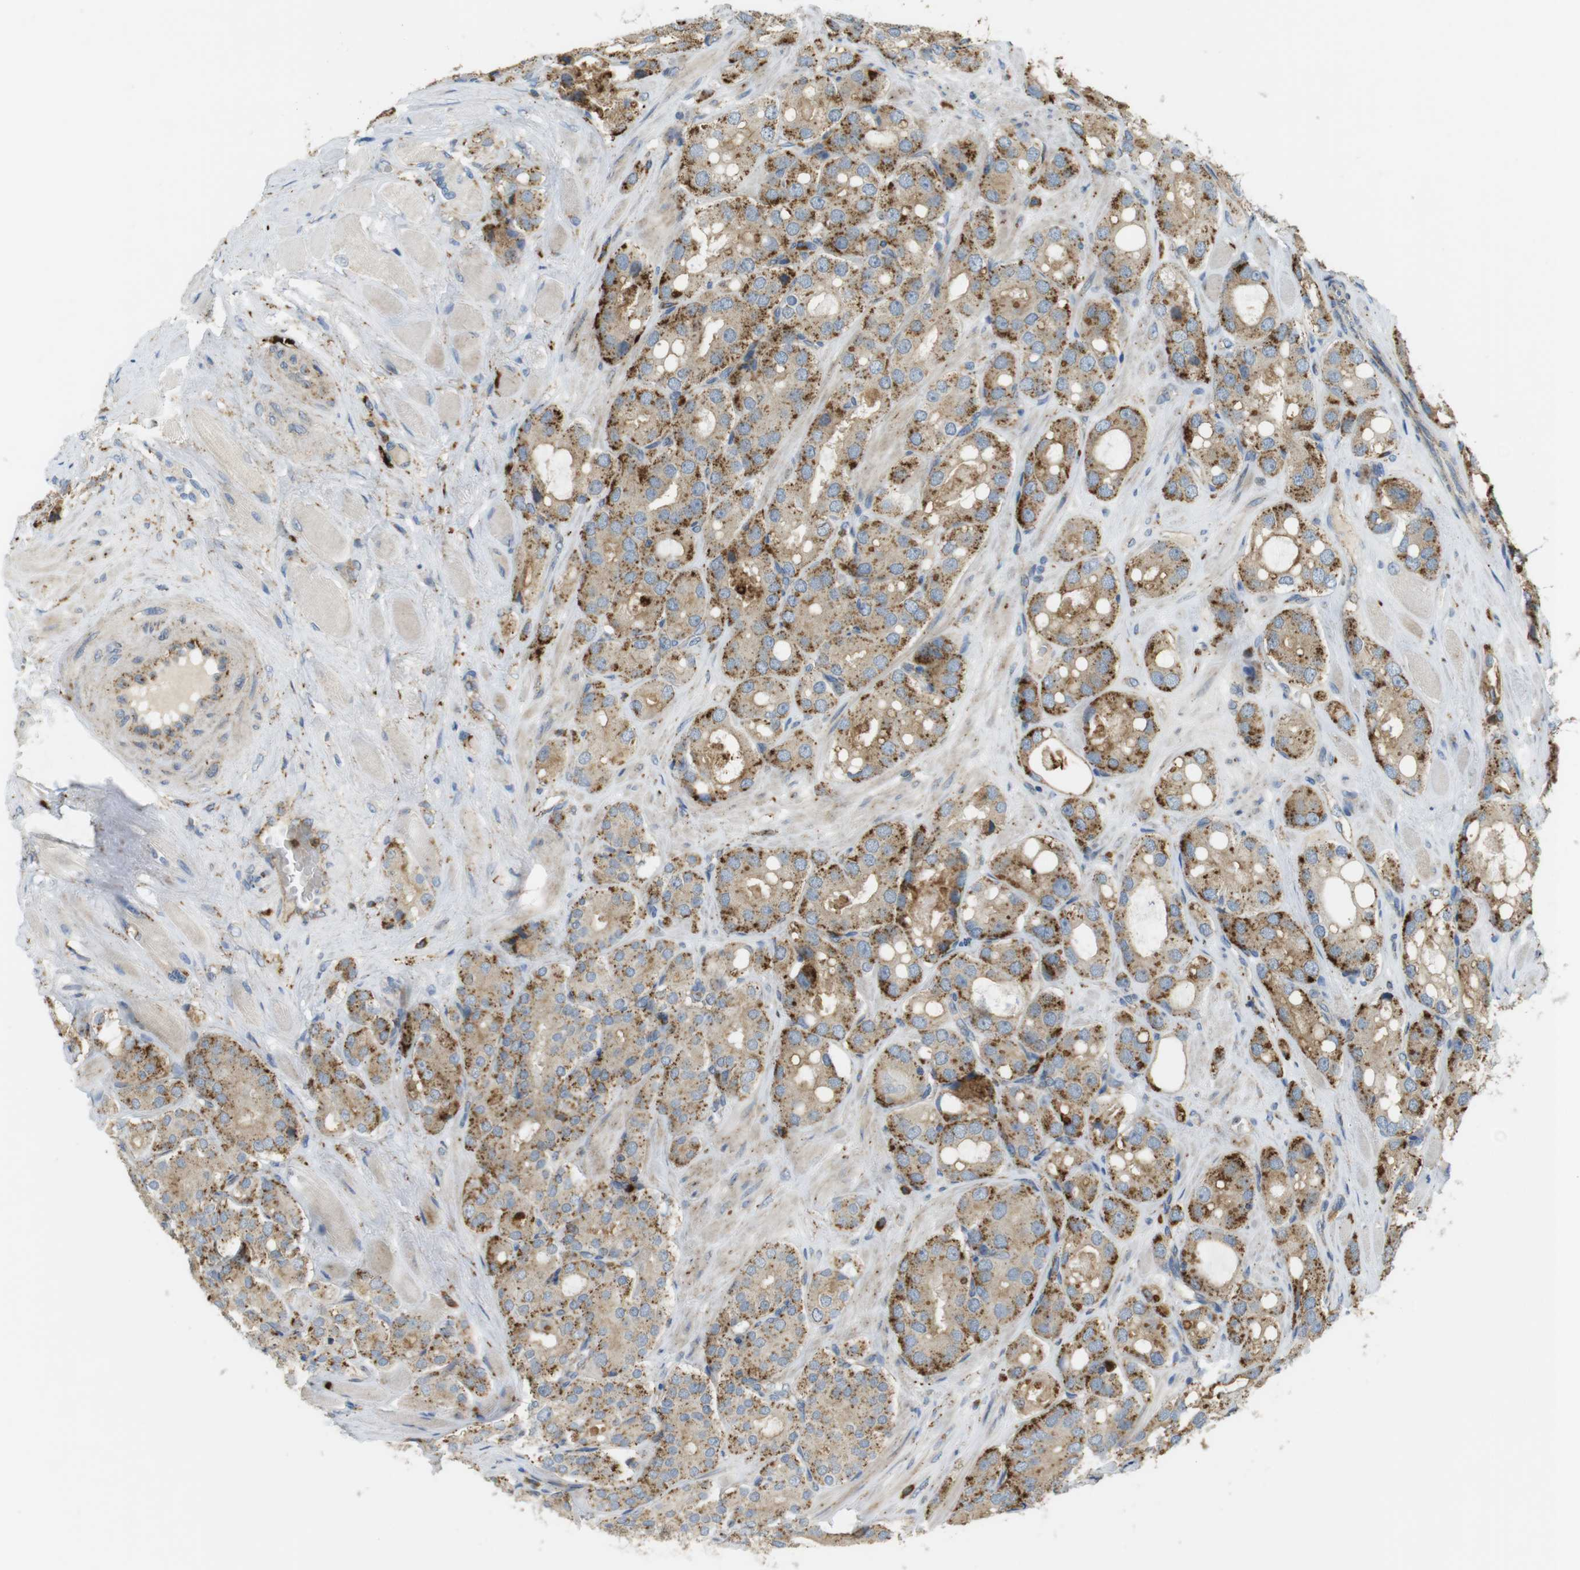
{"staining": {"intensity": "moderate", "quantity": ">75%", "location": "cytoplasmic/membranous"}, "tissue": "prostate cancer", "cell_type": "Tumor cells", "image_type": "cancer", "snomed": [{"axis": "morphology", "description": "Adenocarcinoma, High grade"}, {"axis": "topography", "description": "Prostate"}], "caption": "IHC of human prostate high-grade adenocarcinoma reveals medium levels of moderate cytoplasmic/membranous staining in approximately >75% of tumor cells.", "gene": "LAMP1", "patient": {"sex": "male", "age": 65}}